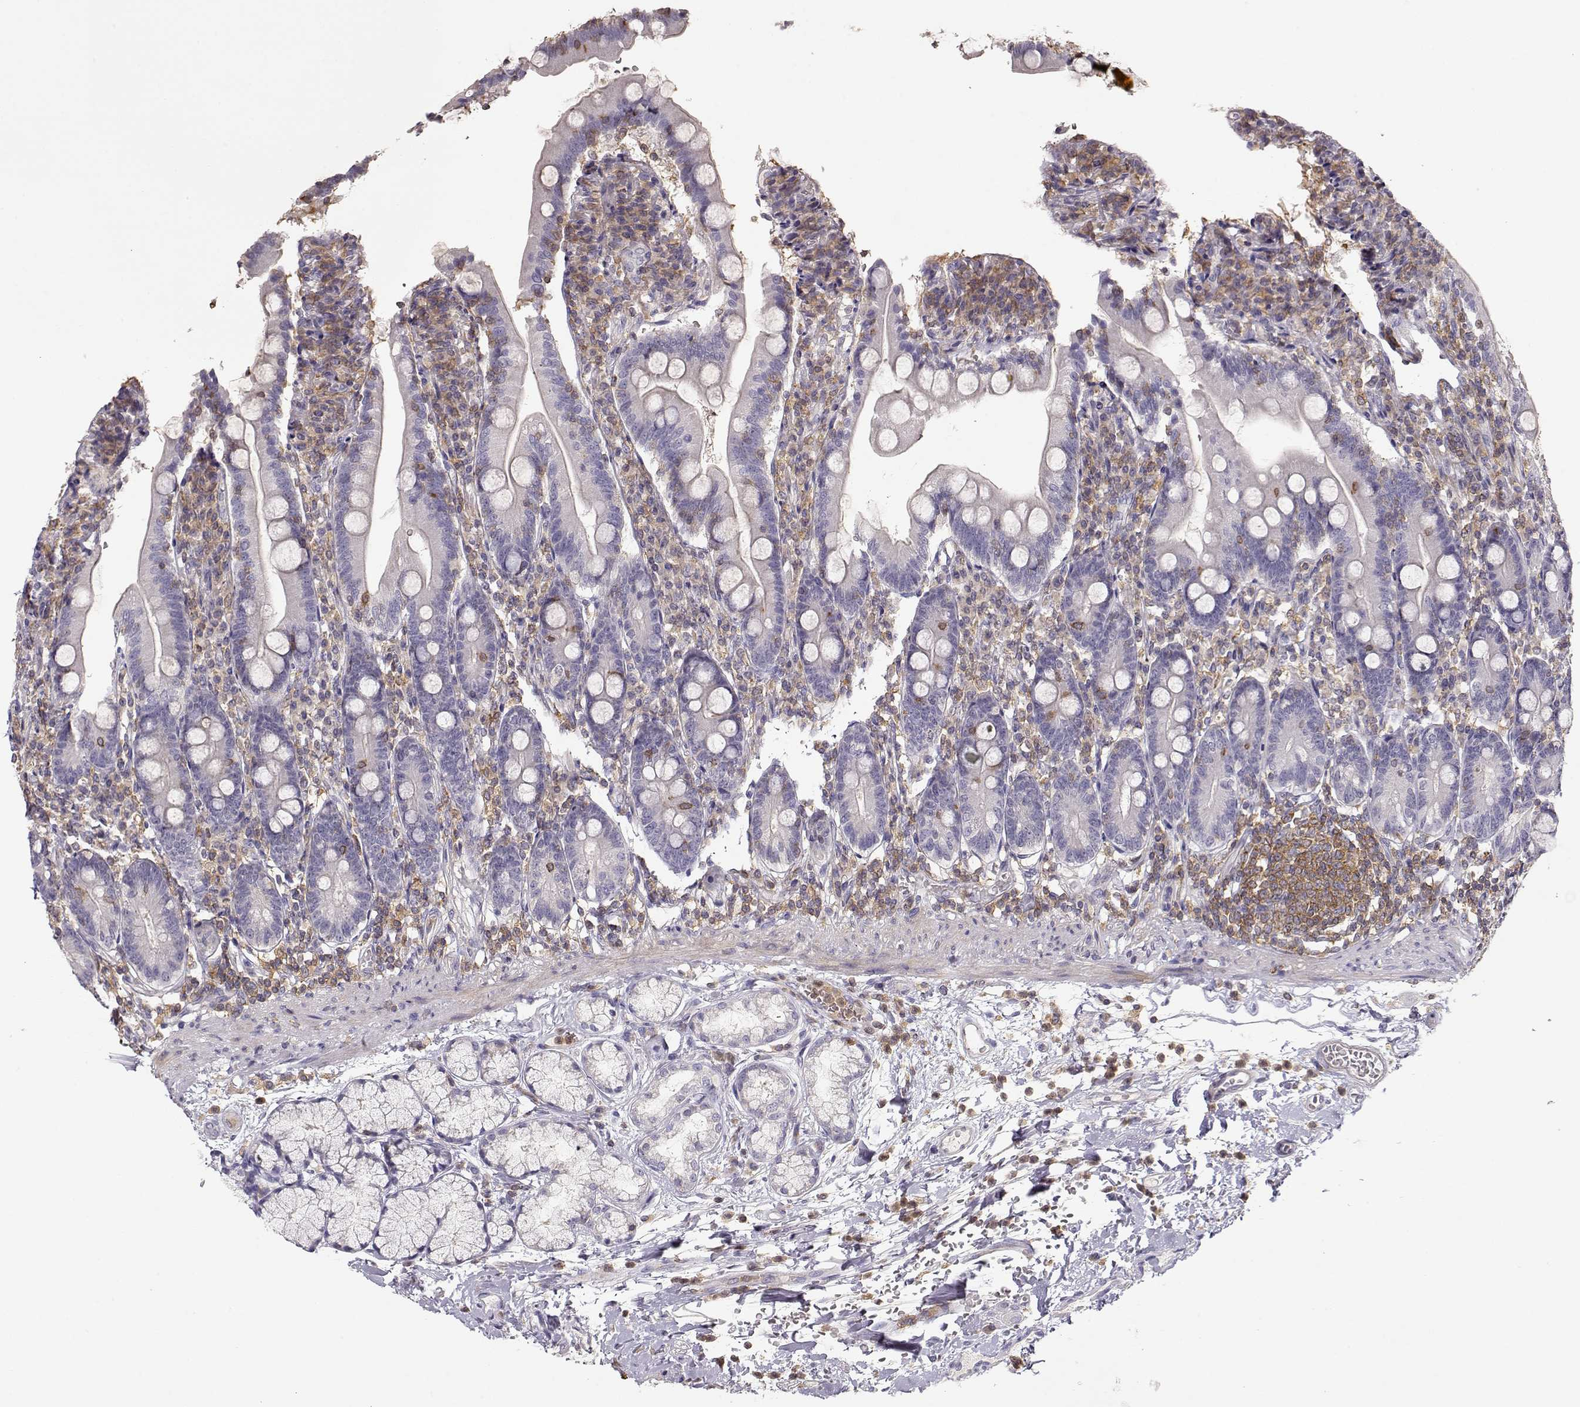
{"staining": {"intensity": "negative", "quantity": "none", "location": "none"}, "tissue": "duodenum", "cell_type": "Glandular cells", "image_type": "normal", "snomed": [{"axis": "morphology", "description": "Normal tissue, NOS"}, {"axis": "topography", "description": "Duodenum"}], "caption": "The IHC histopathology image has no significant expression in glandular cells of duodenum.", "gene": "VAV1", "patient": {"sex": "female", "age": 67}}